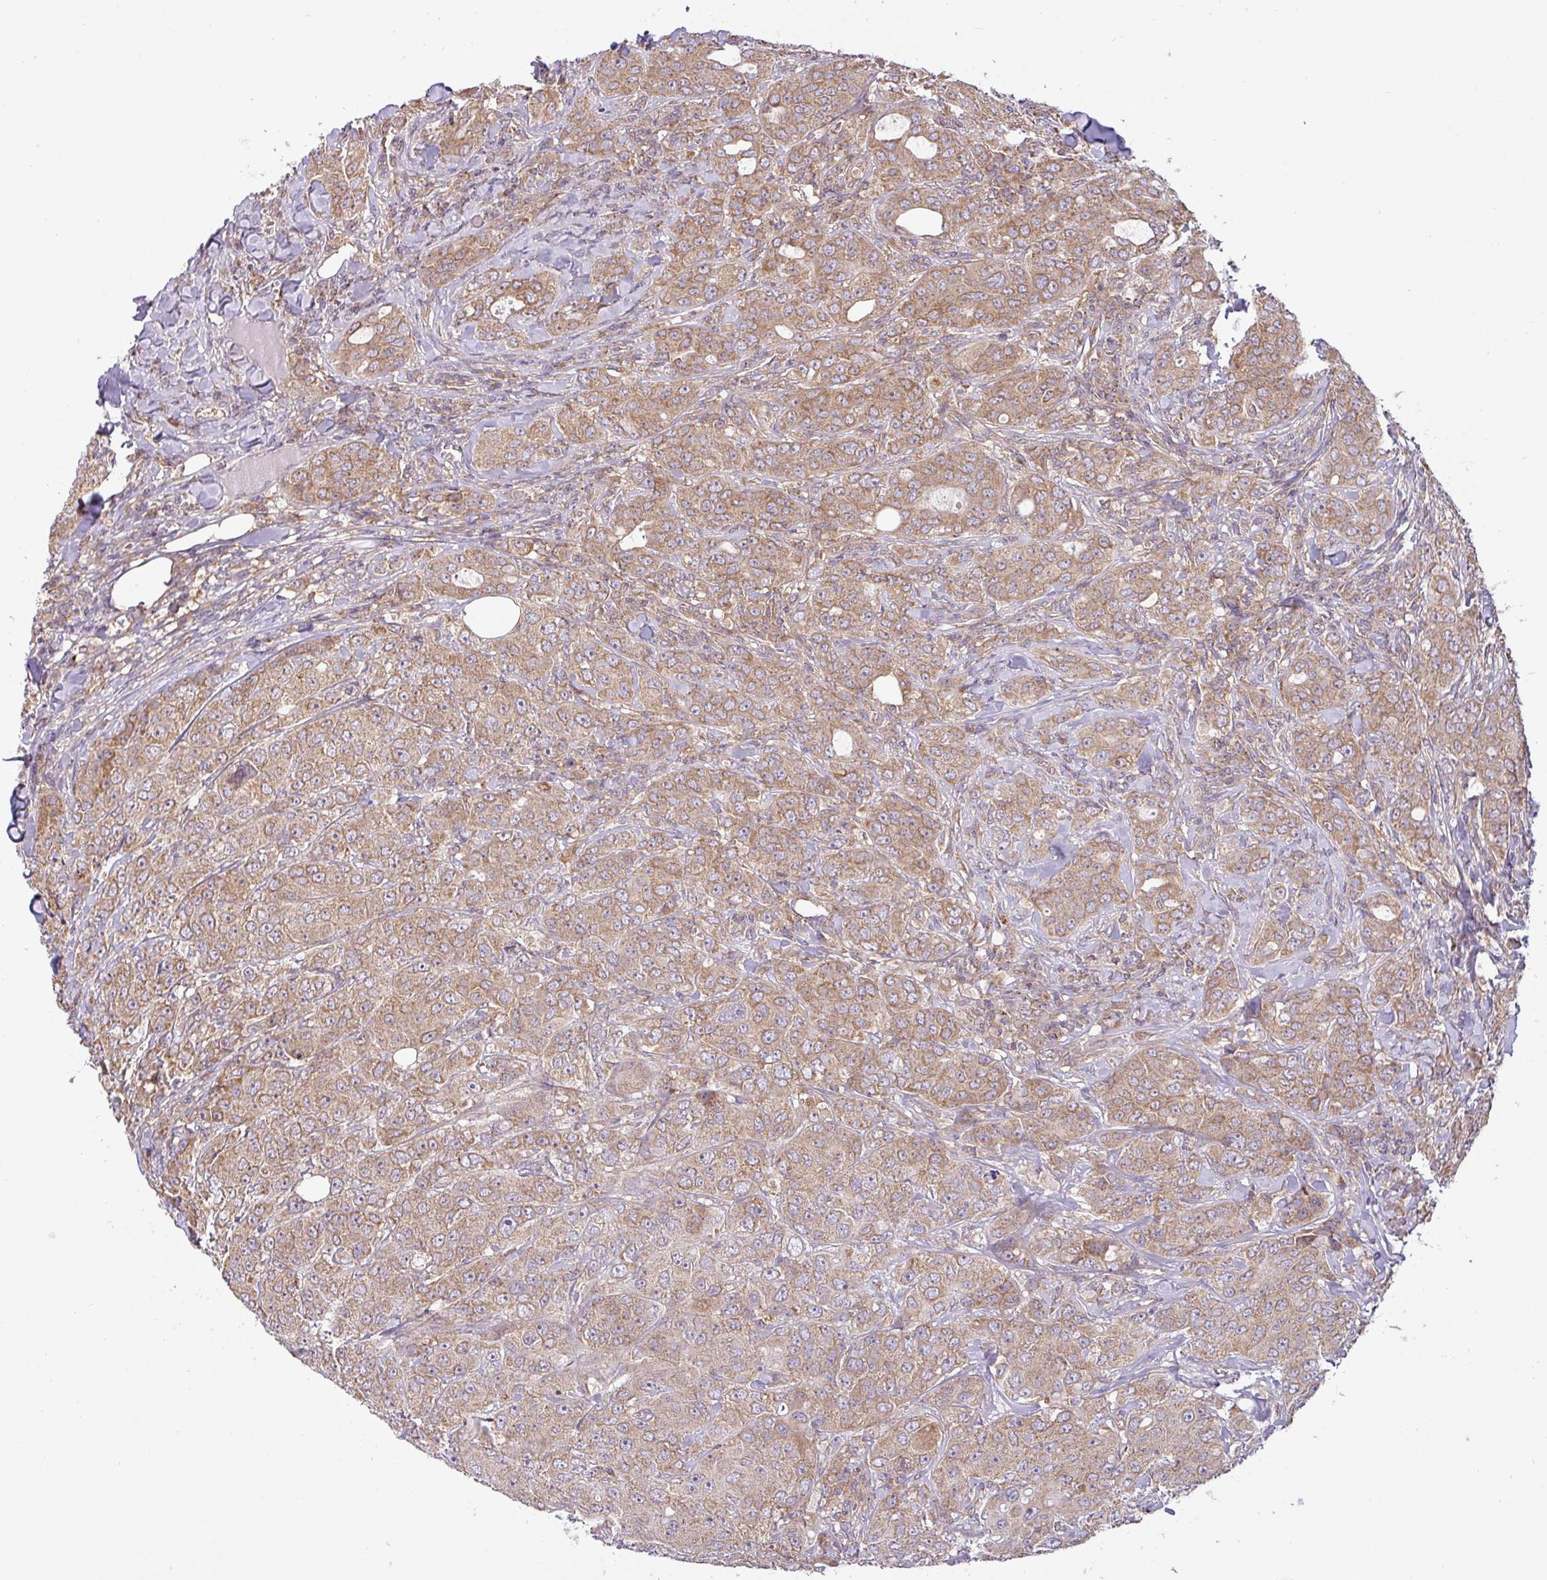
{"staining": {"intensity": "moderate", "quantity": ">75%", "location": "cytoplasmic/membranous"}, "tissue": "breast cancer", "cell_type": "Tumor cells", "image_type": "cancer", "snomed": [{"axis": "morphology", "description": "Duct carcinoma"}, {"axis": "topography", "description": "Breast"}], "caption": "Immunohistochemistry (IHC) micrograph of human breast infiltrating ductal carcinoma stained for a protein (brown), which displays medium levels of moderate cytoplasmic/membranous expression in about >75% of tumor cells.", "gene": "ZNF211", "patient": {"sex": "female", "age": 43}}